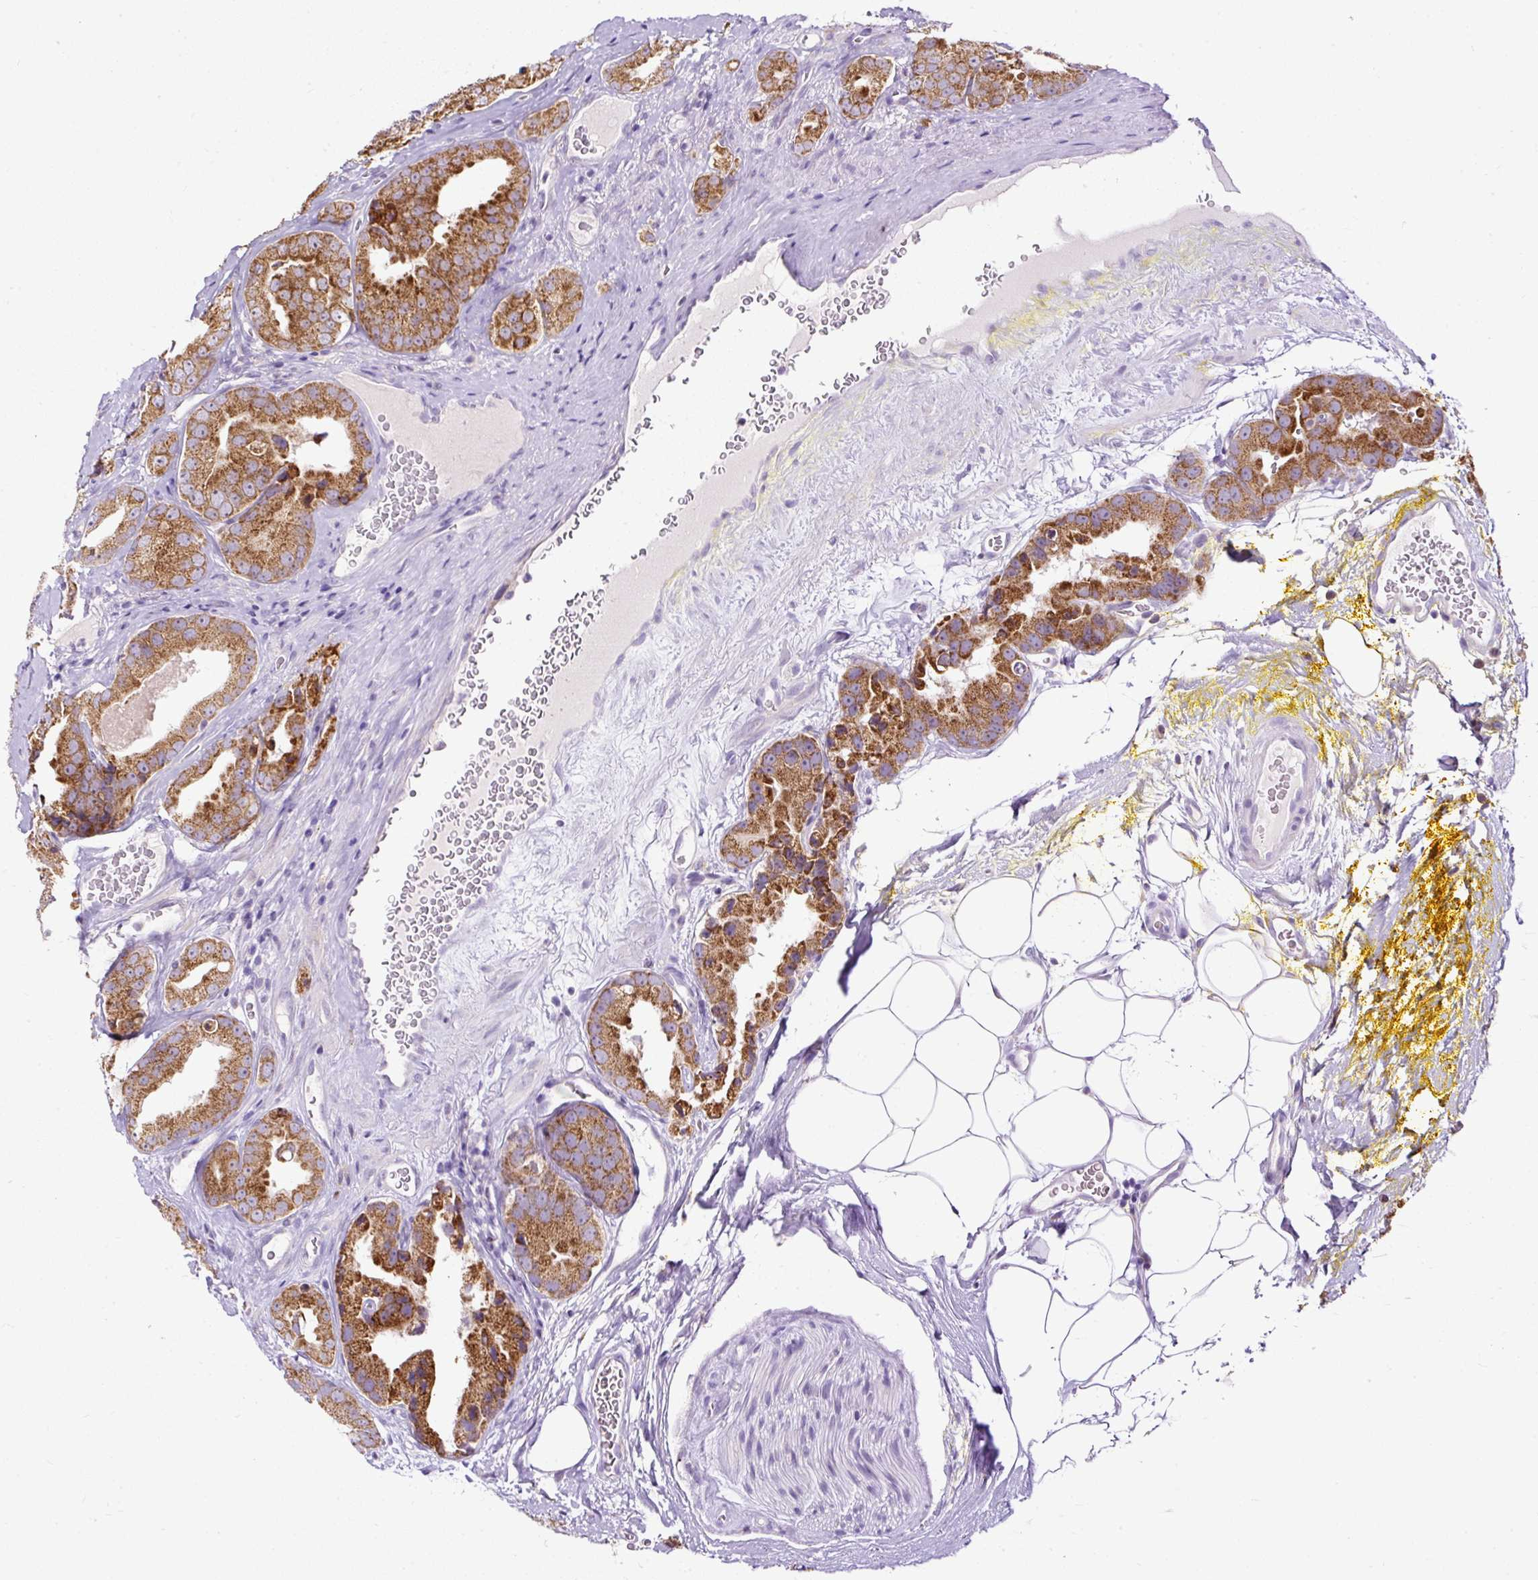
{"staining": {"intensity": "strong", "quantity": ">75%", "location": "cytoplasmic/membranous"}, "tissue": "prostate cancer", "cell_type": "Tumor cells", "image_type": "cancer", "snomed": [{"axis": "morphology", "description": "Adenocarcinoma, High grade"}, {"axis": "topography", "description": "Prostate"}], "caption": "Prostate cancer stained with a protein marker exhibits strong staining in tumor cells.", "gene": "FMC1", "patient": {"sex": "male", "age": 63}}